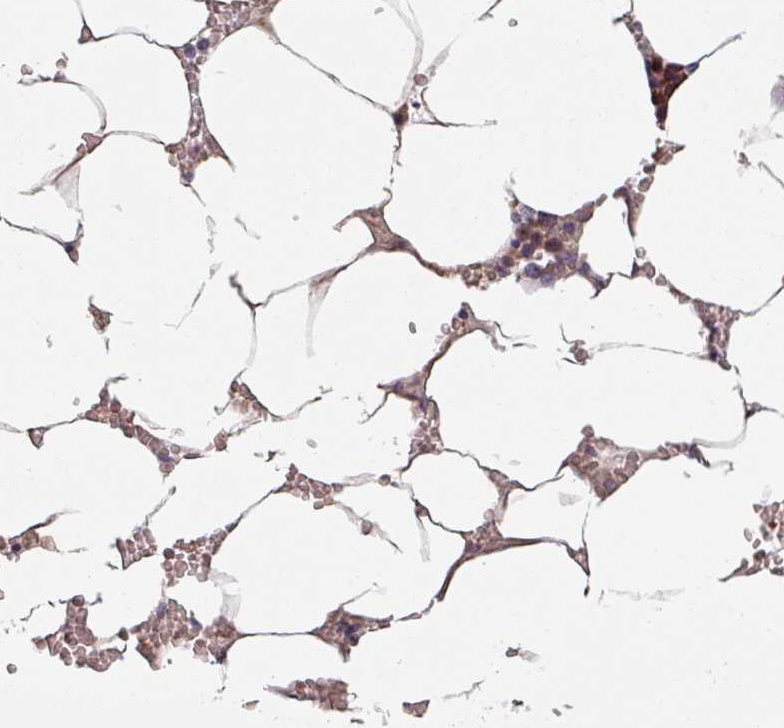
{"staining": {"intensity": "moderate", "quantity": "25%-75%", "location": "cytoplasmic/membranous"}, "tissue": "bone marrow", "cell_type": "Hematopoietic cells", "image_type": "normal", "snomed": [{"axis": "morphology", "description": "Normal tissue, NOS"}, {"axis": "topography", "description": "Bone marrow"}], "caption": "A brown stain labels moderate cytoplasmic/membranous staining of a protein in hematopoietic cells of benign bone marrow.", "gene": "C4BPB", "patient": {"sex": "male", "age": 70}}